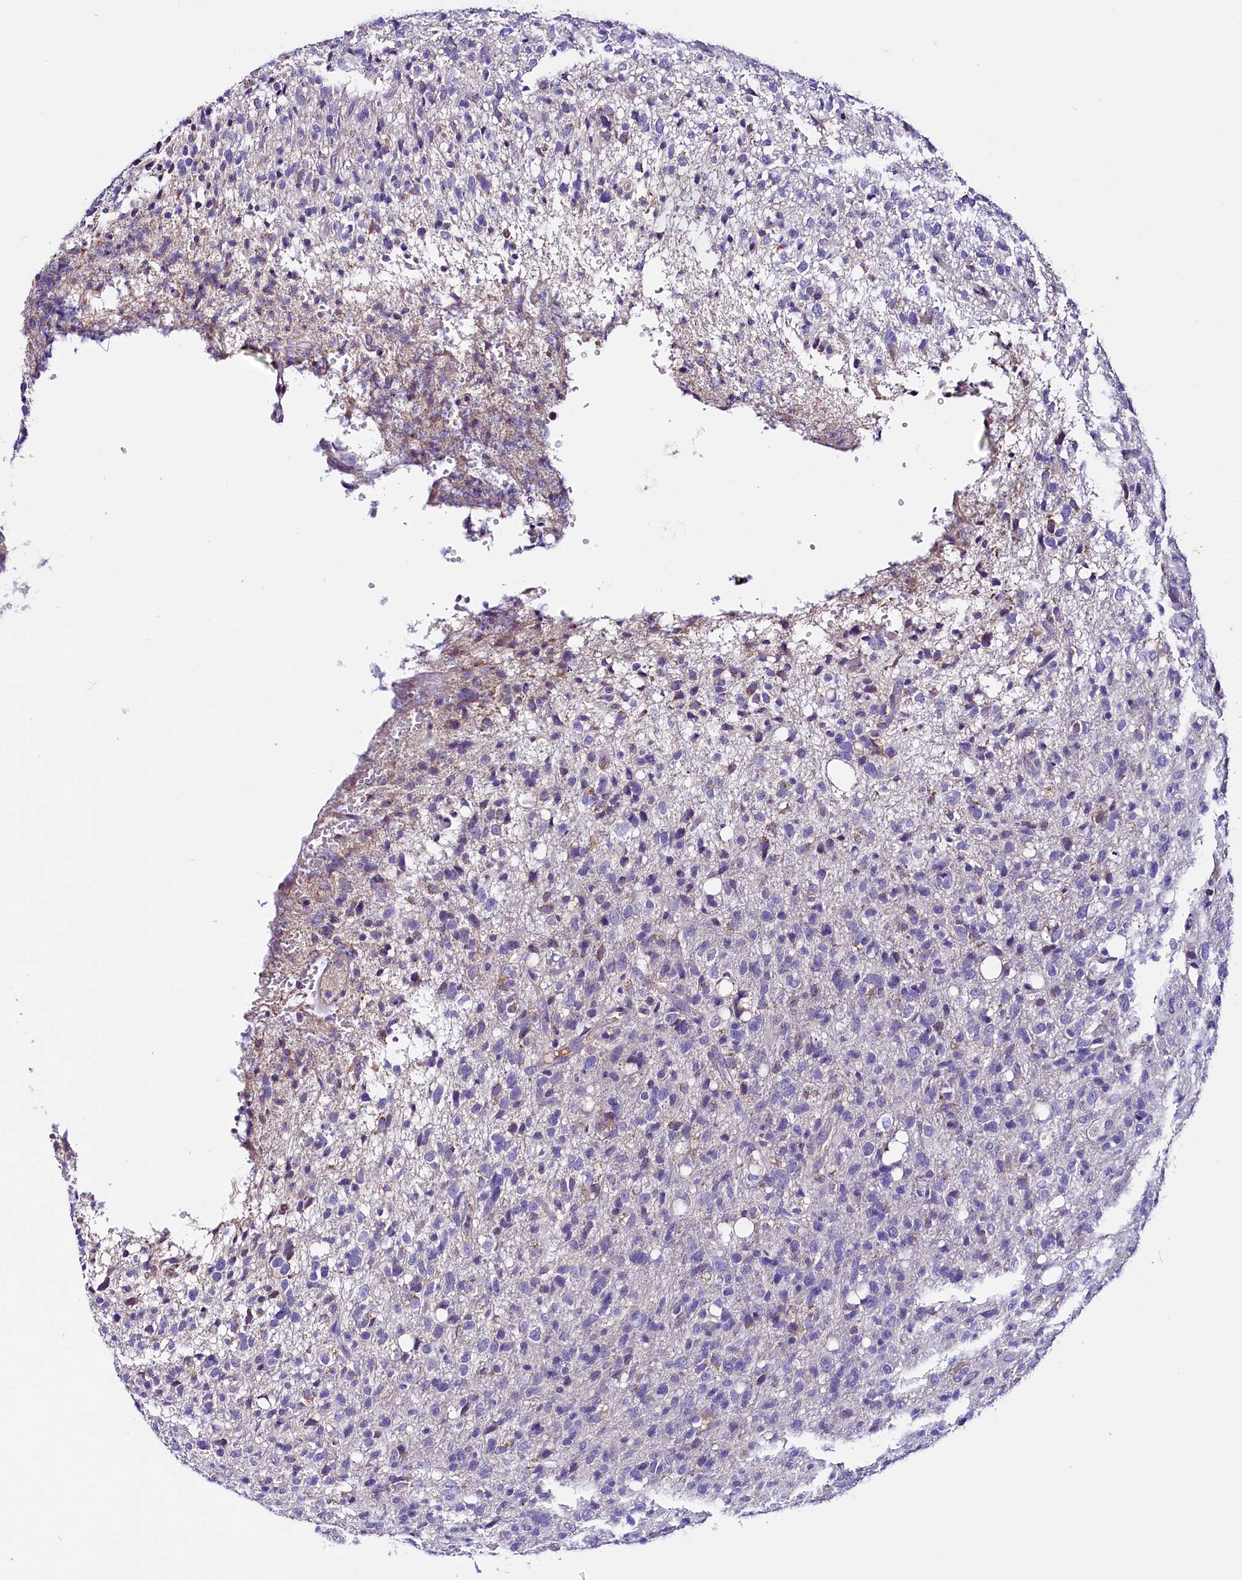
{"staining": {"intensity": "negative", "quantity": "none", "location": "none"}, "tissue": "glioma", "cell_type": "Tumor cells", "image_type": "cancer", "snomed": [{"axis": "morphology", "description": "Glioma, malignant, High grade"}, {"axis": "topography", "description": "Brain"}], "caption": "Malignant glioma (high-grade) was stained to show a protein in brown. There is no significant positivity in tumor cells. (Brightfield microscopy of DAB immunohistochemistry (IHC) at high magnification).", "gene": "SIX5", "patient": {"sex": "female", "age": 57}}